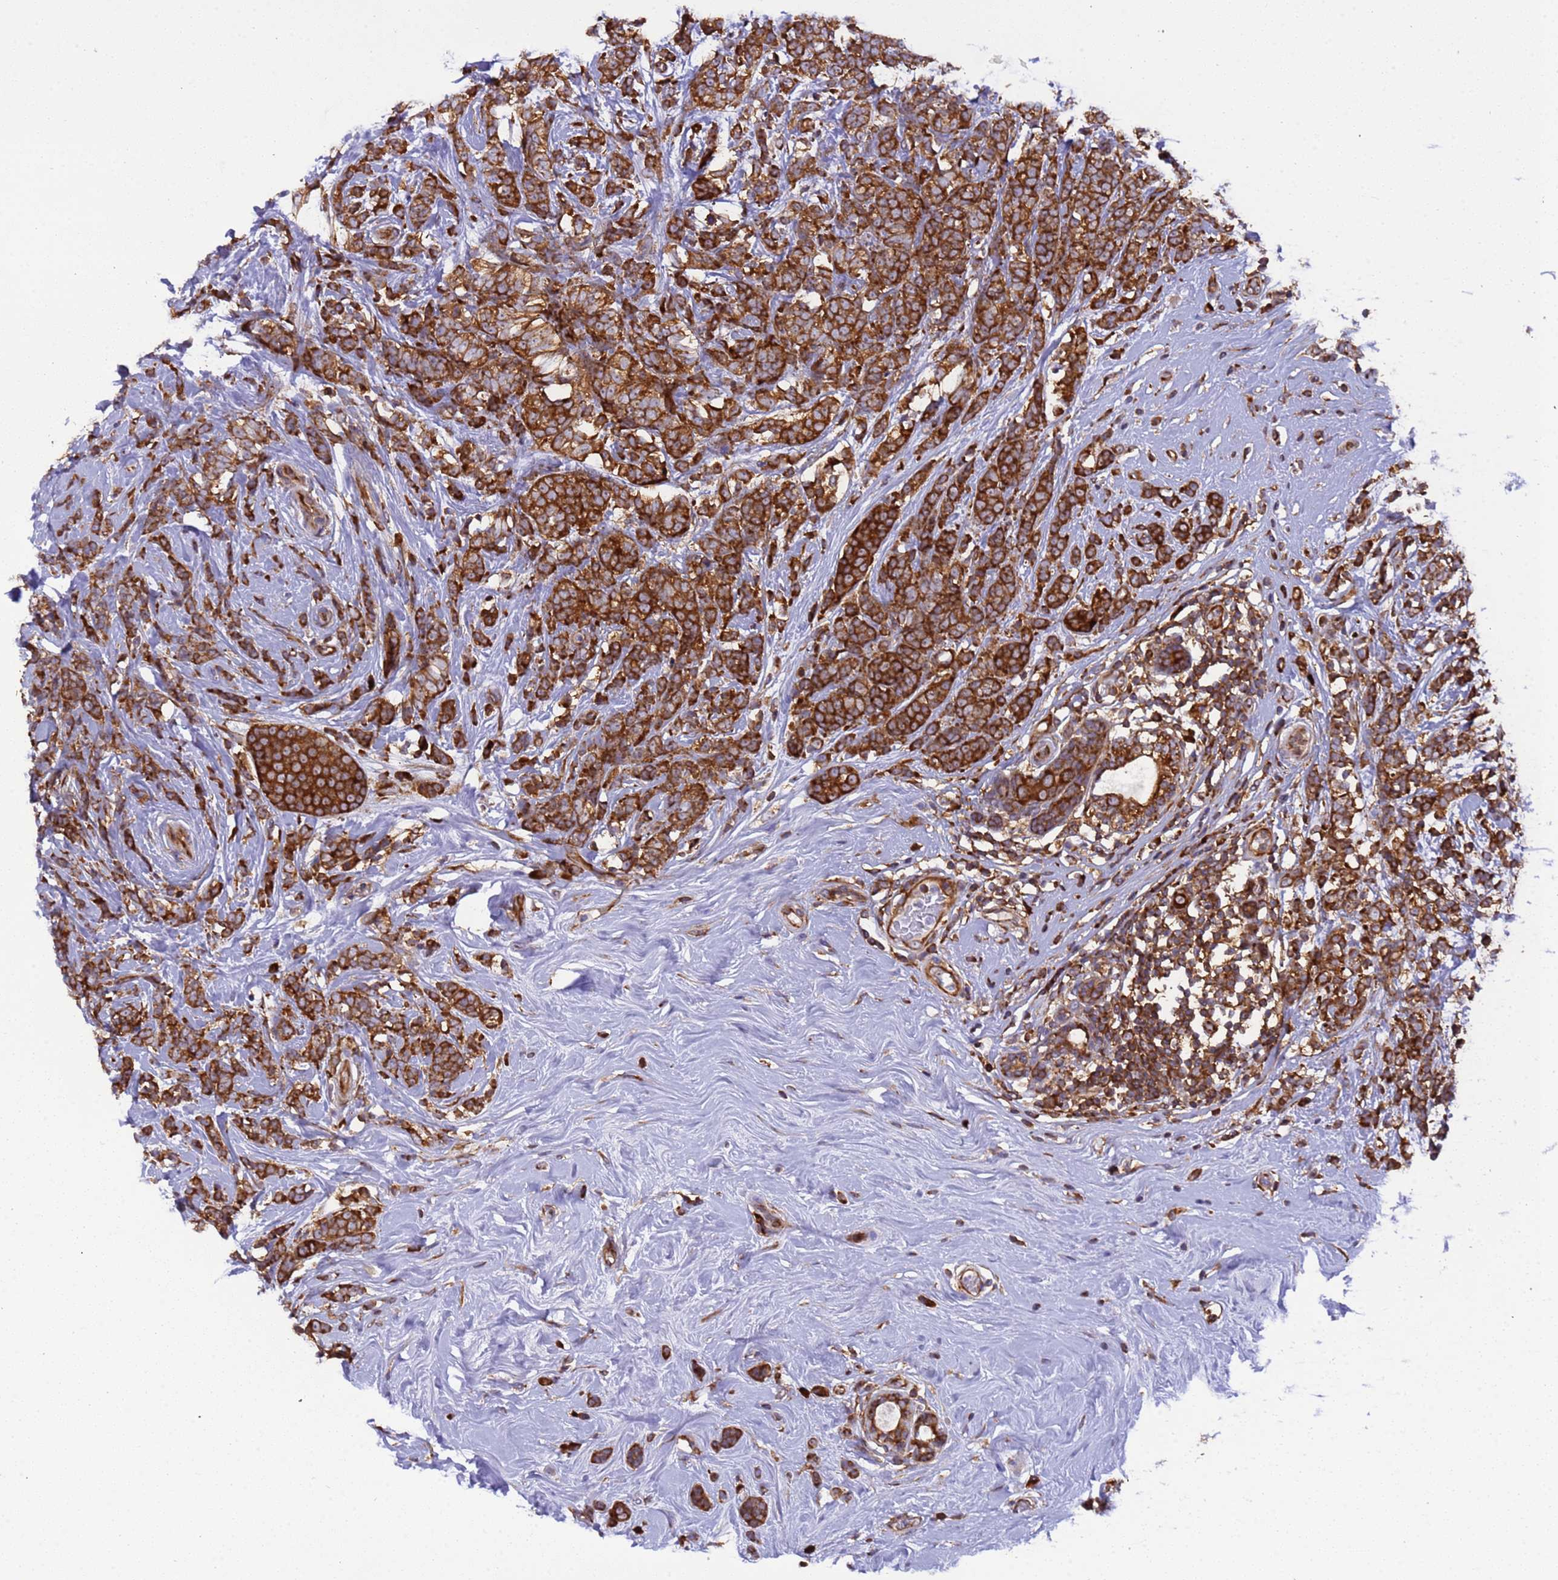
{"staining": {"intensity": "strong", "quantity": ">75%", "location": "cytoplasmic/membranous"}, "tissue": "breast cancer", "cell_type": "Tumor cells", "image_type": "cancer", "snomed": [{"axis": "morphology", "description": "Lobular carcinoma"}, {"axis": "topography", "description": "Breast"}], "caption": "This micrograph exhibits immunohistochemistry staining of human breast cancer, with high strong cytoplasmic/membranous positivity in approximately >75% of tumor cells.", "gene": "RPL36", "patient": {"sex": "female", "age": 58}}